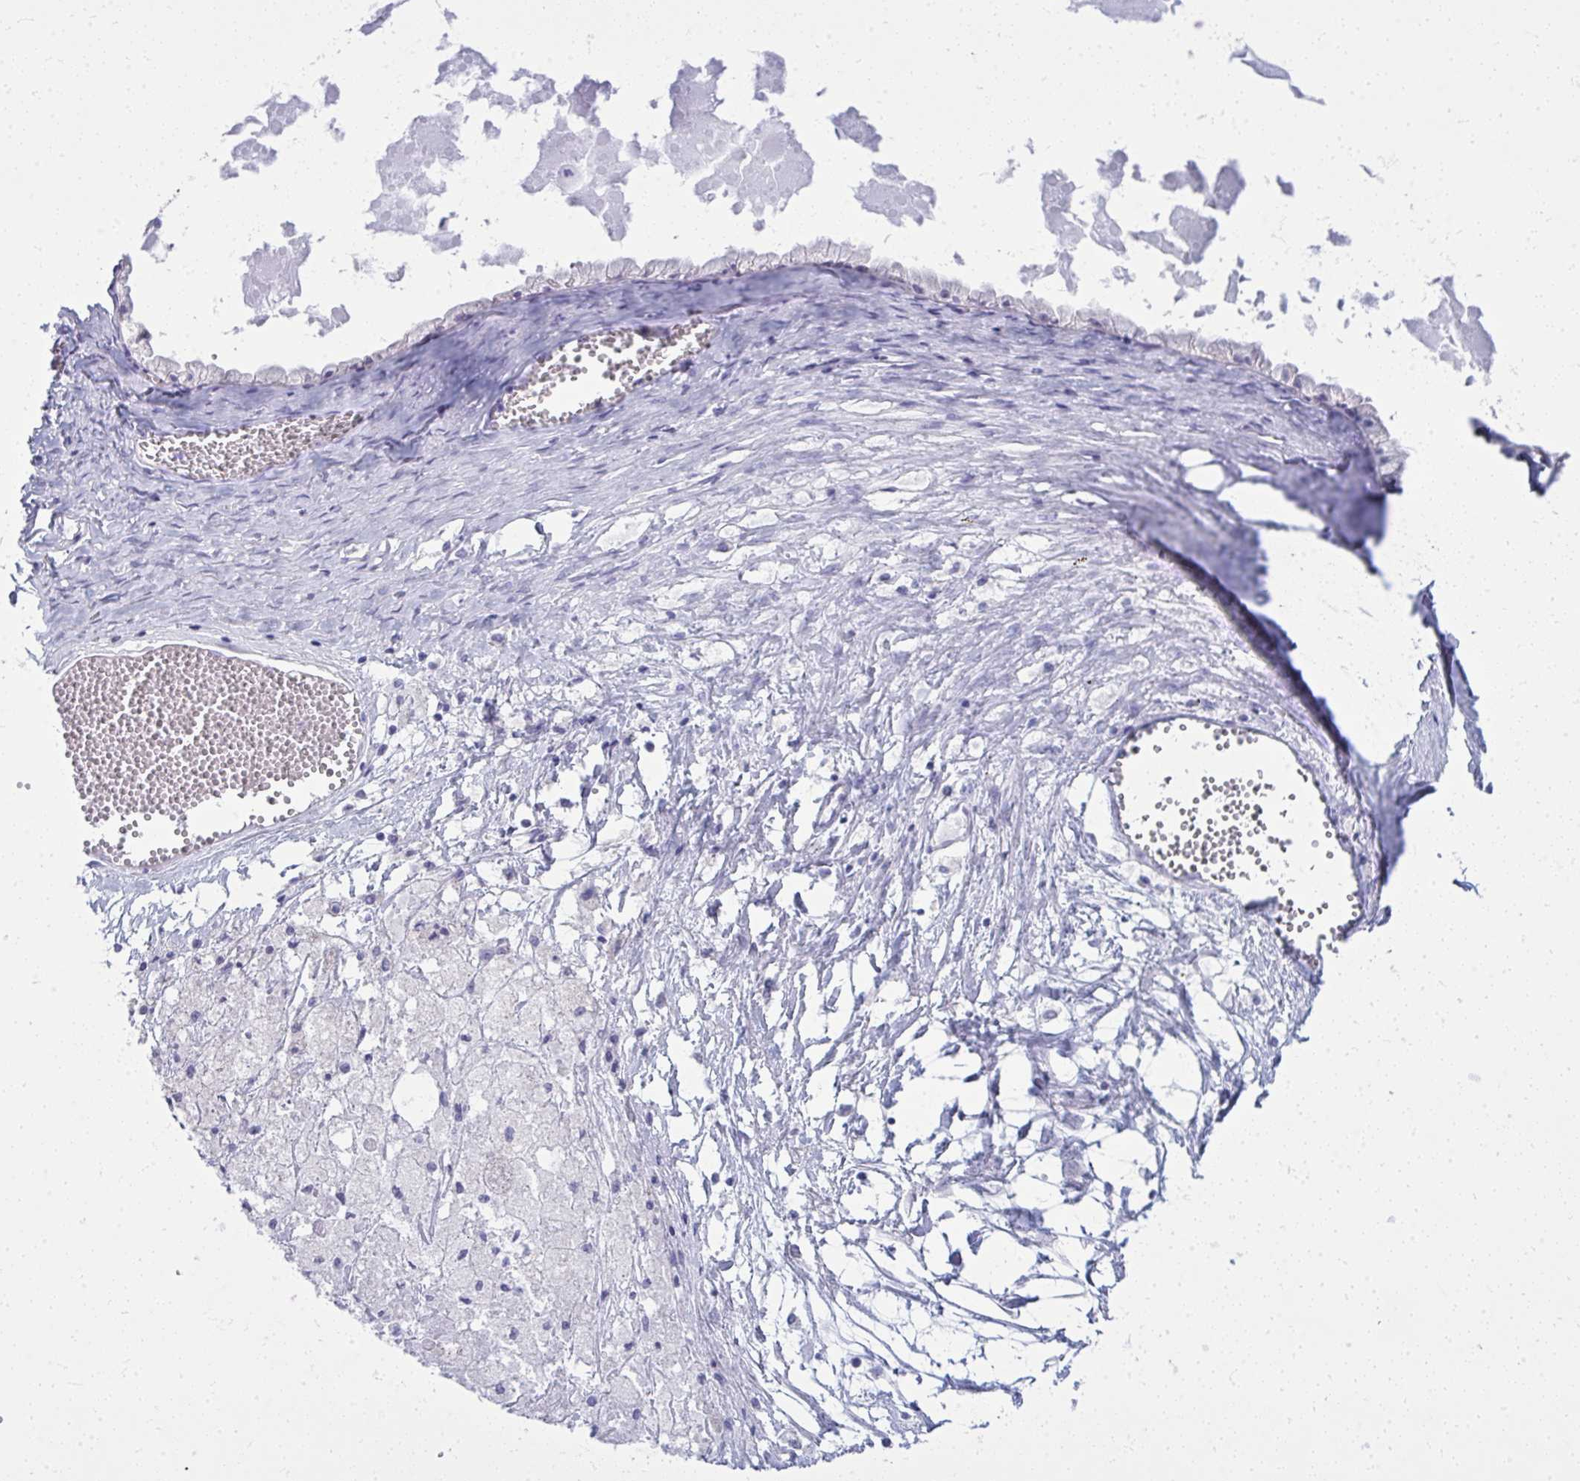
{"staining": {"intensity": "negative", "quantity": "none", "location": "none"}, "tissue": "ovarian cancer", "cell_type": "Tumor cells", "image_type": "cancer", "snomed": [{"axis": "morphology", "description": "Cystadenocarcinoma, mucinous, NOS"}, {"axis": "topography", "description": "Ovary"}], "caption": "The histopathology image exhibits no significant staining in tumor cells of mucinous cystadenocarcinoma (ovarian).", "gene": "QDPR", "patient": {"sex": "female", "age": 61}}